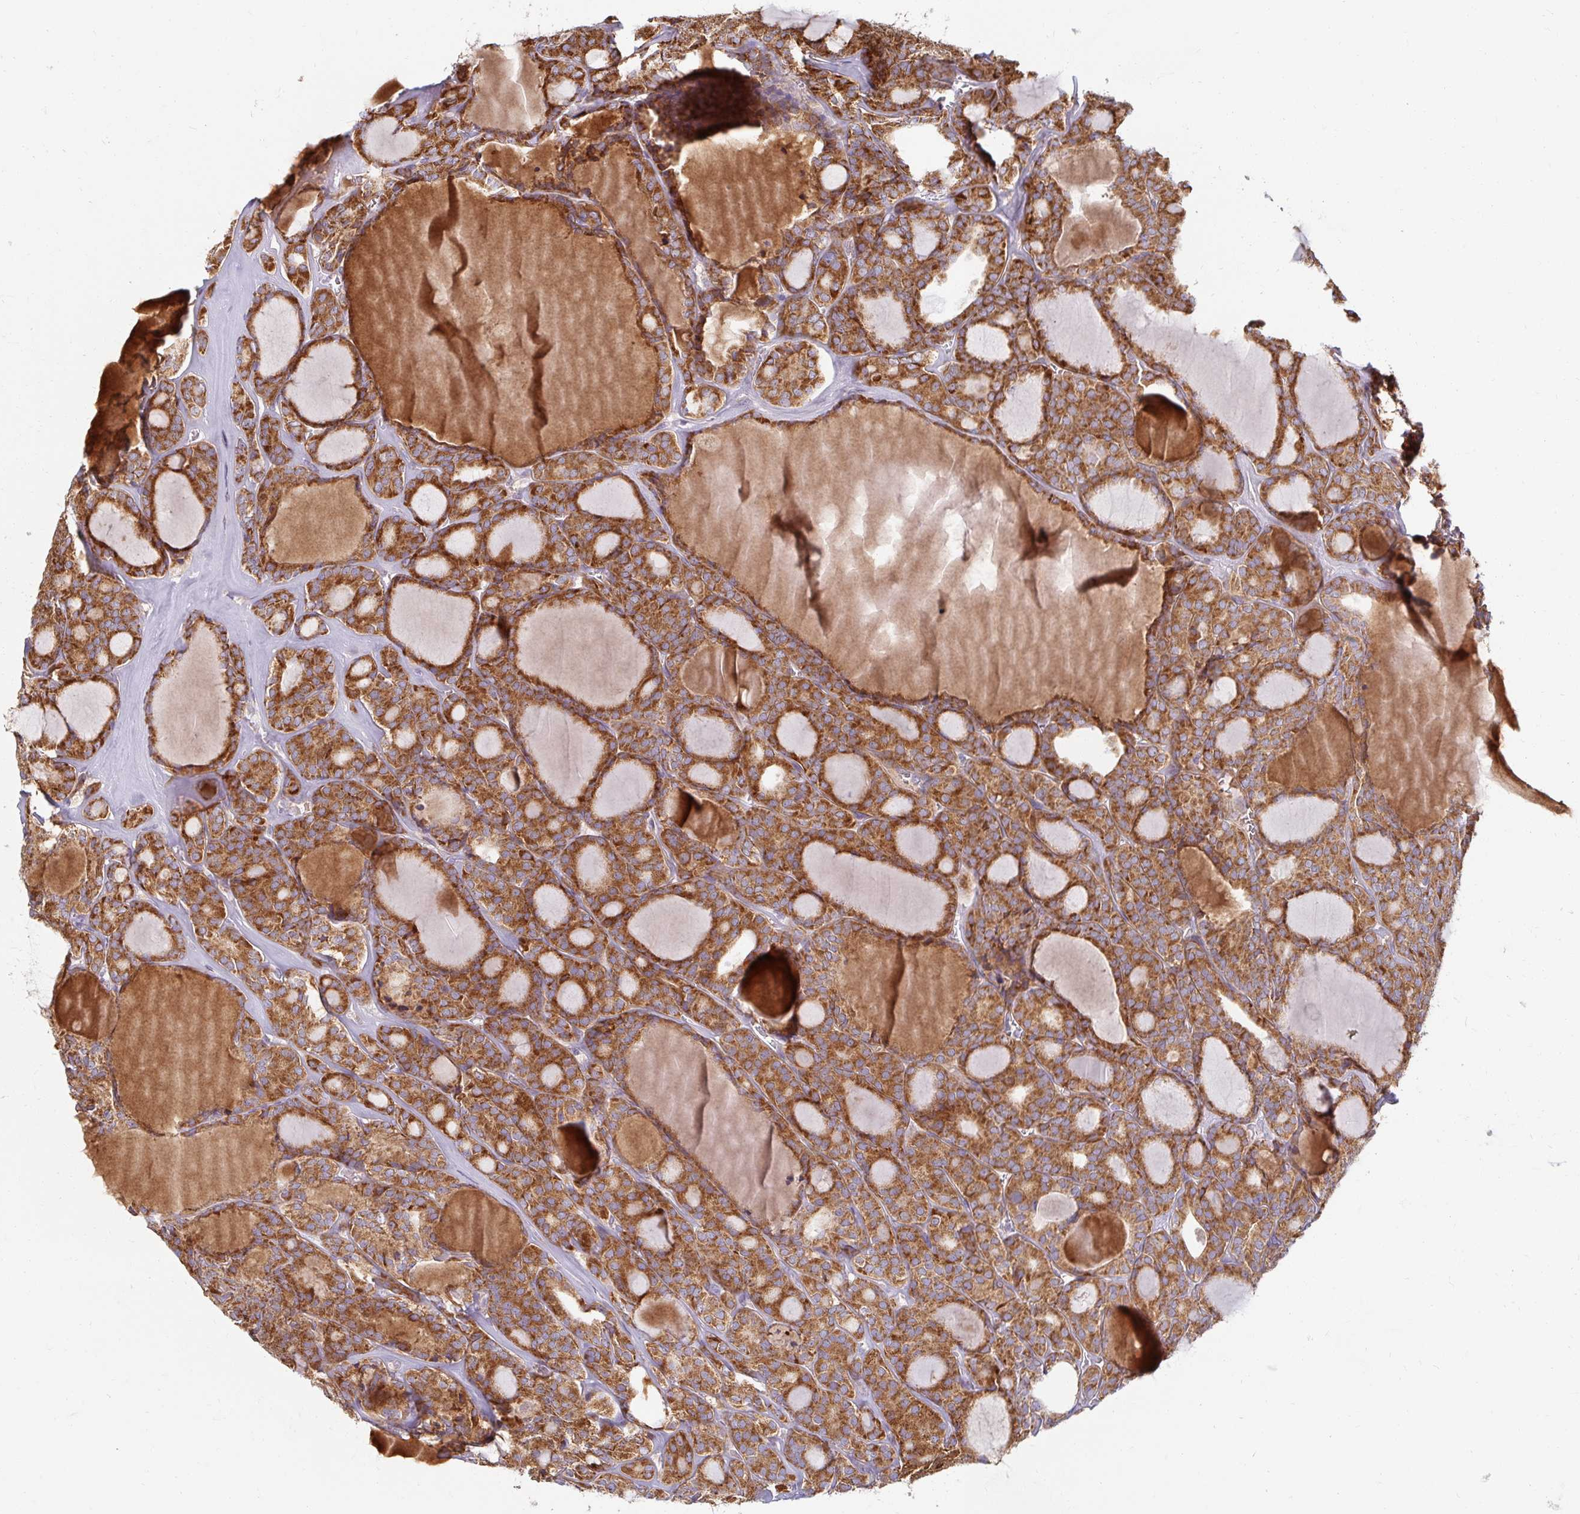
{"staining": {"intensity": "moderate", "quantity": ">75%", "location": "cytoplasmic/membranous"}, "tissue": "thyroid cancer", "cell_type": "Tumor cells", "image_type": "cancer", "snomed": [{"axis": "morphology", "description": "Follicular adenoma carcinoma, NOS"}, {"axis": "topography", "description": "Thyroid gland"}], "caption": "An IHC image of neoplastic tissue is shown. Protein staining in brown highlights moderate cytoplasmic/membranous positivity in thyroid cancer (follicular adenoma carcinoma) within tumor cells.", "gene": "SKP2", "patient": {"sex": "male", "age": 74}}